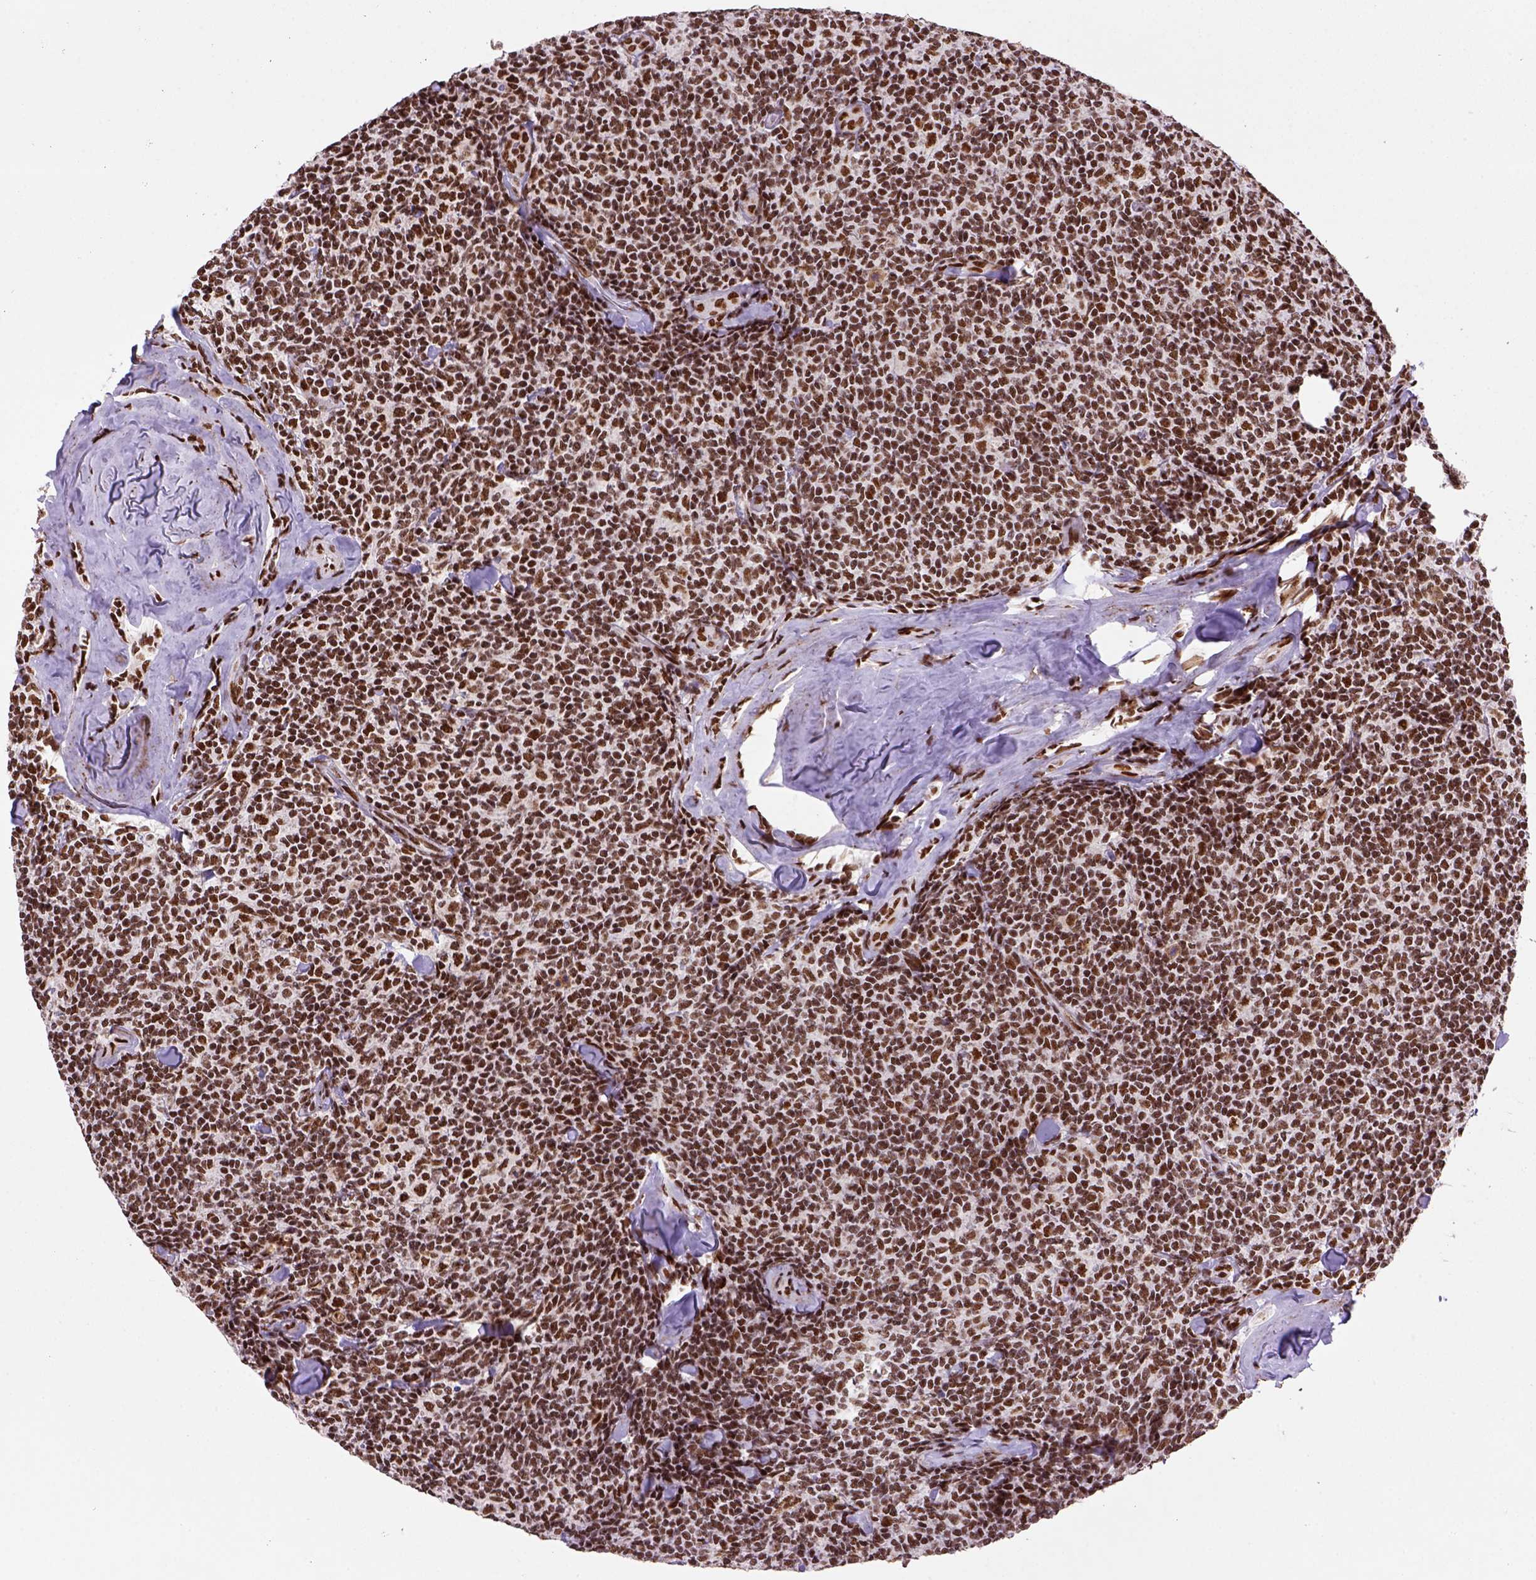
{"staining": {"intensity": "strong", "quantity": ">75%", "location": "nuclear"}, "tissue": "lymphoma", "cell_type": "Tumor cells", "image_type": "cancer", "snomed": [{"axis": "morphology", "description": "Malignant lymphoma, non-Hodgkin's type, Low grade"}, {"axis": "topography", "description": "Lymph node"}], "caption": "Low-grade malignant lymphoma, non-Hodgkin's type stained with a protein marker exhibits strong staining in tumor cells.", "gene": "NSMCE2", "patient": {"sex": "female", "age": 56}}